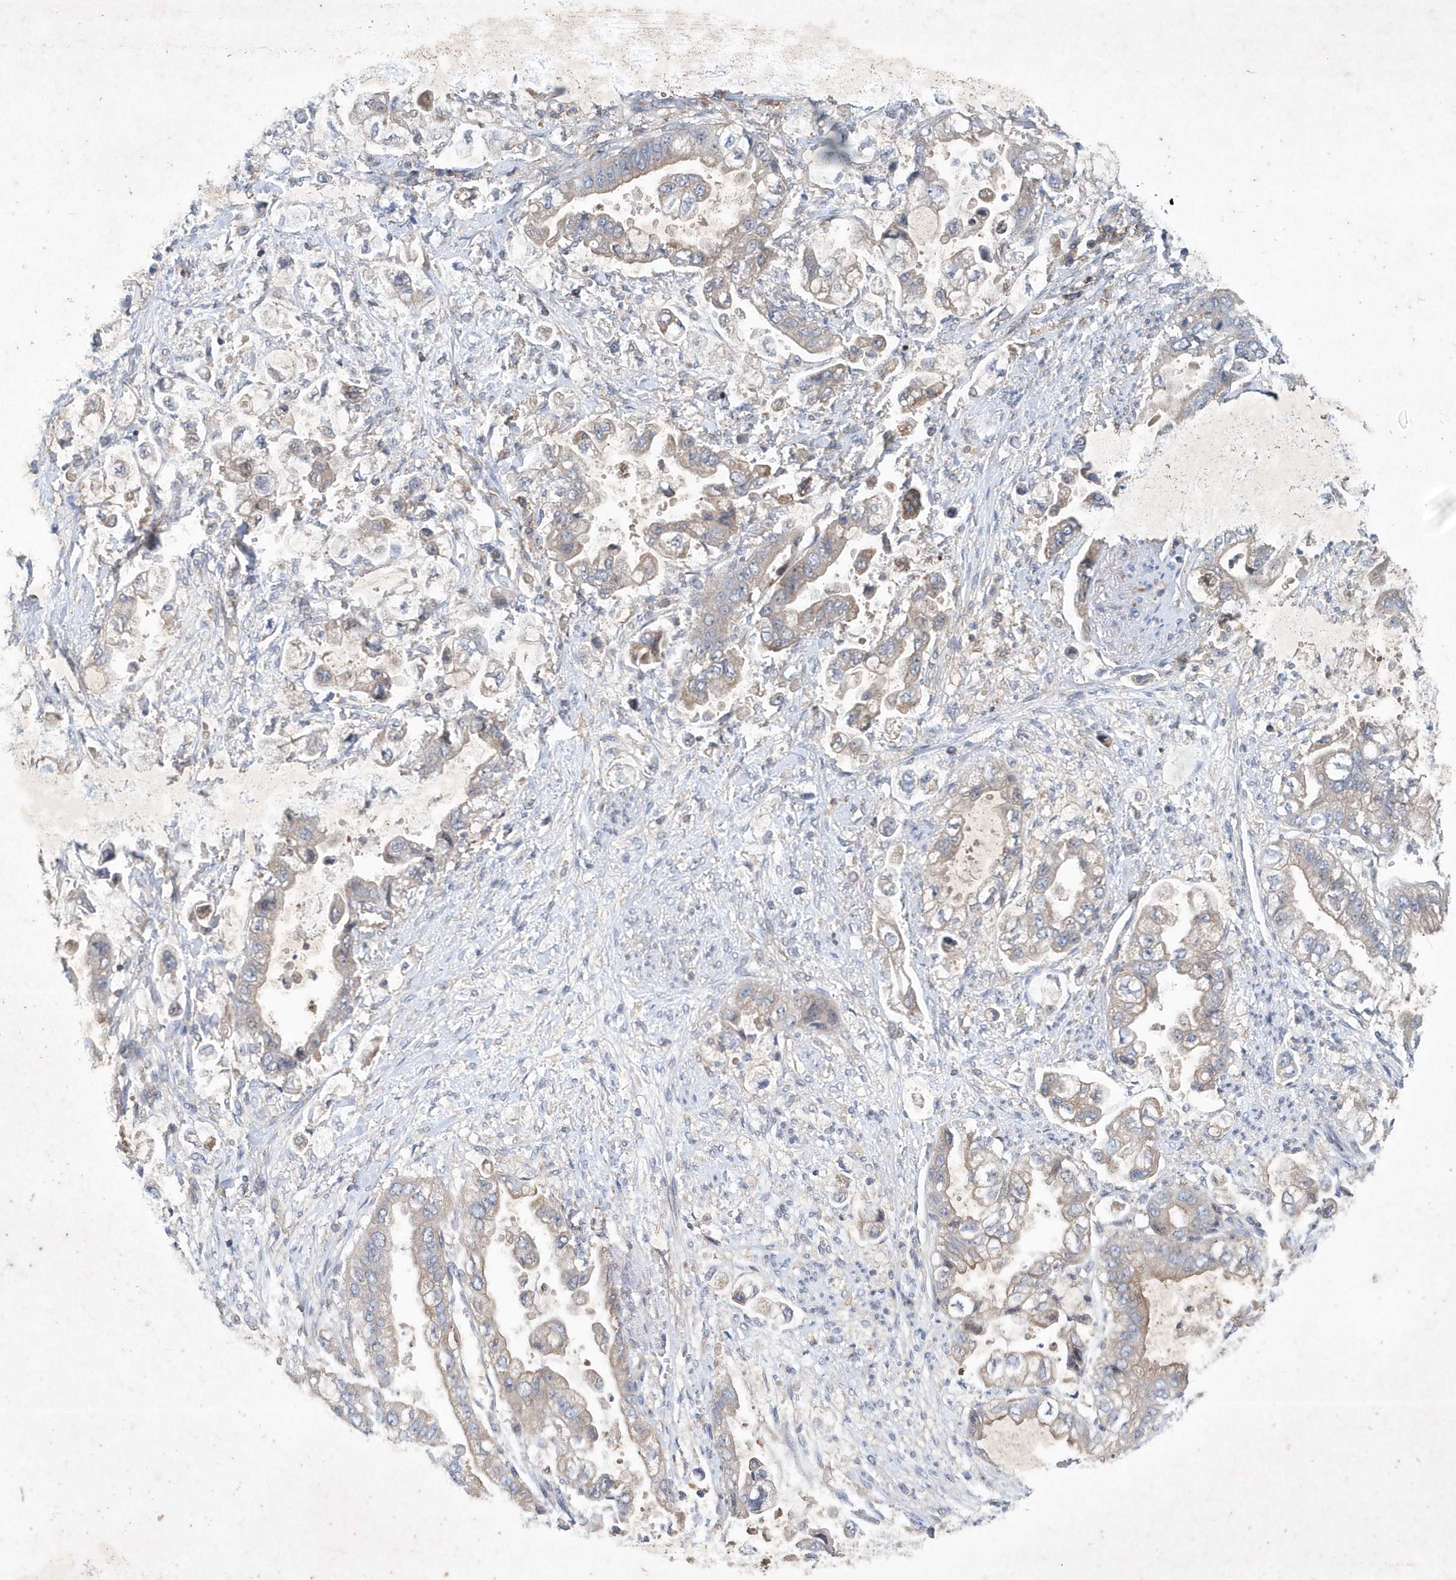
{"staining": {"intensity": "negative", "quantity": "none", "location": "none"}, "tissue": "stomach cancer", "cell_type": "Tumor cells", "image_type": "cancer", "snomed": [{"axis": "morphology", "description": "Adenocarcinoma, NOS"}, {"axis": "topography", "description": "Stomach"}], "caption": "Micrograph shows no protein expression in tumor cells of stomach cancer (adenocarcinoma) tissue.", "gene": "P2RY10", "patient": {"sex": "male", "age": 62}}